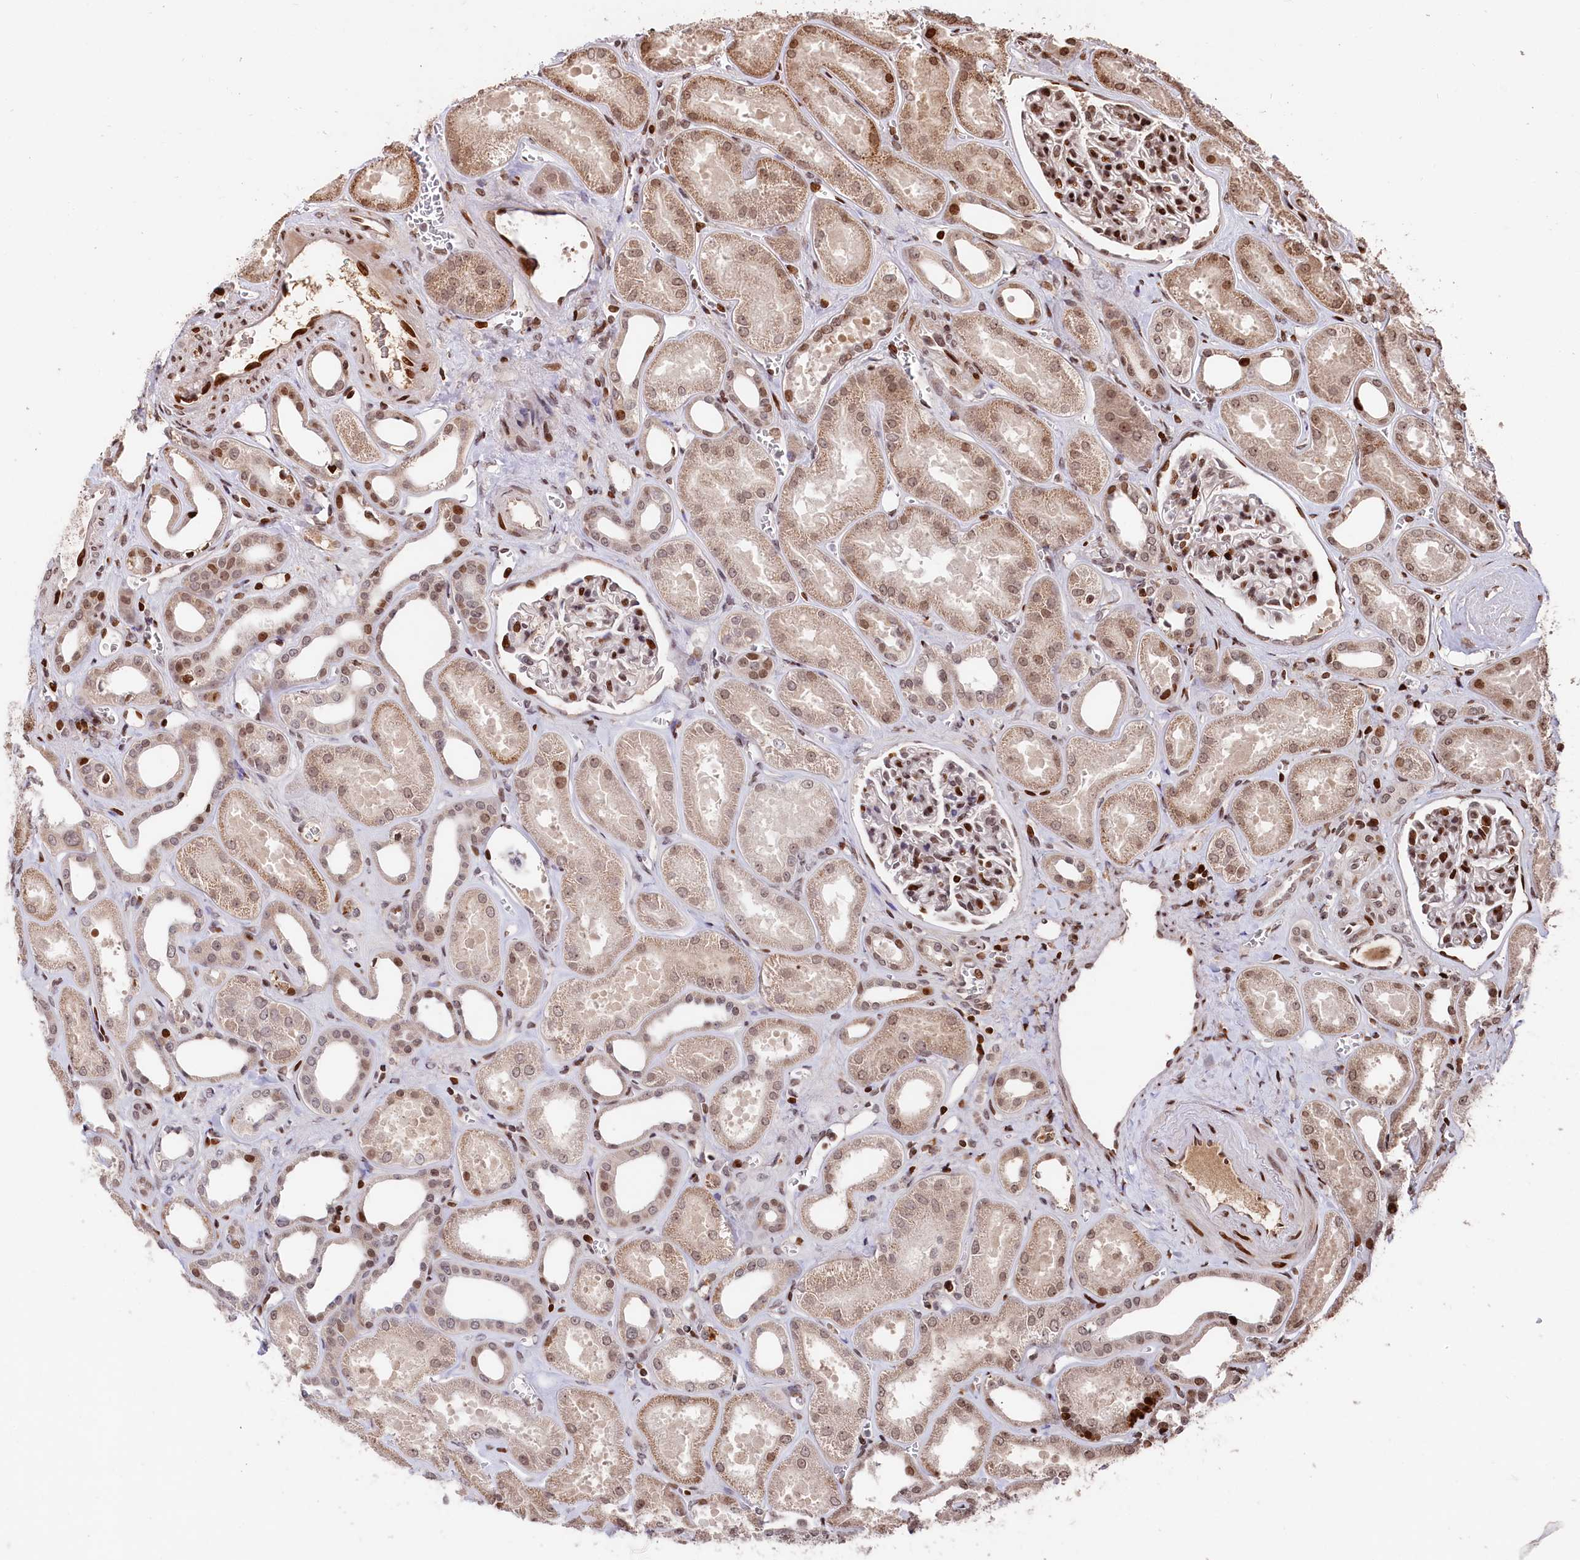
{"staining": {"intensity": "strong", "quantity": "25%-75%", "location": "nuclear"}, "tissue": "kidney", "cell_type": "Cells in glomeruli", "image_type": "normal", "snomed": [{"axis": "morphology", "description": "Normal tissue, NOS"}, {"axis": "morphology", "description": "Adenocarcinoma, NOS"}, {"axis": "topography", "description": "Kidney"}], "caption": "High-power microscopy captured an immunohistochemistry (IHC) image of benign kidney, revealing strong nuclear expression in about 25%-75% of cells in glomeruli. The protein of interest is shown in brown color, while the nuclei are stained blue.", "gene": "MCF2L2", "patient": {"sex": "female", "age": 68}}